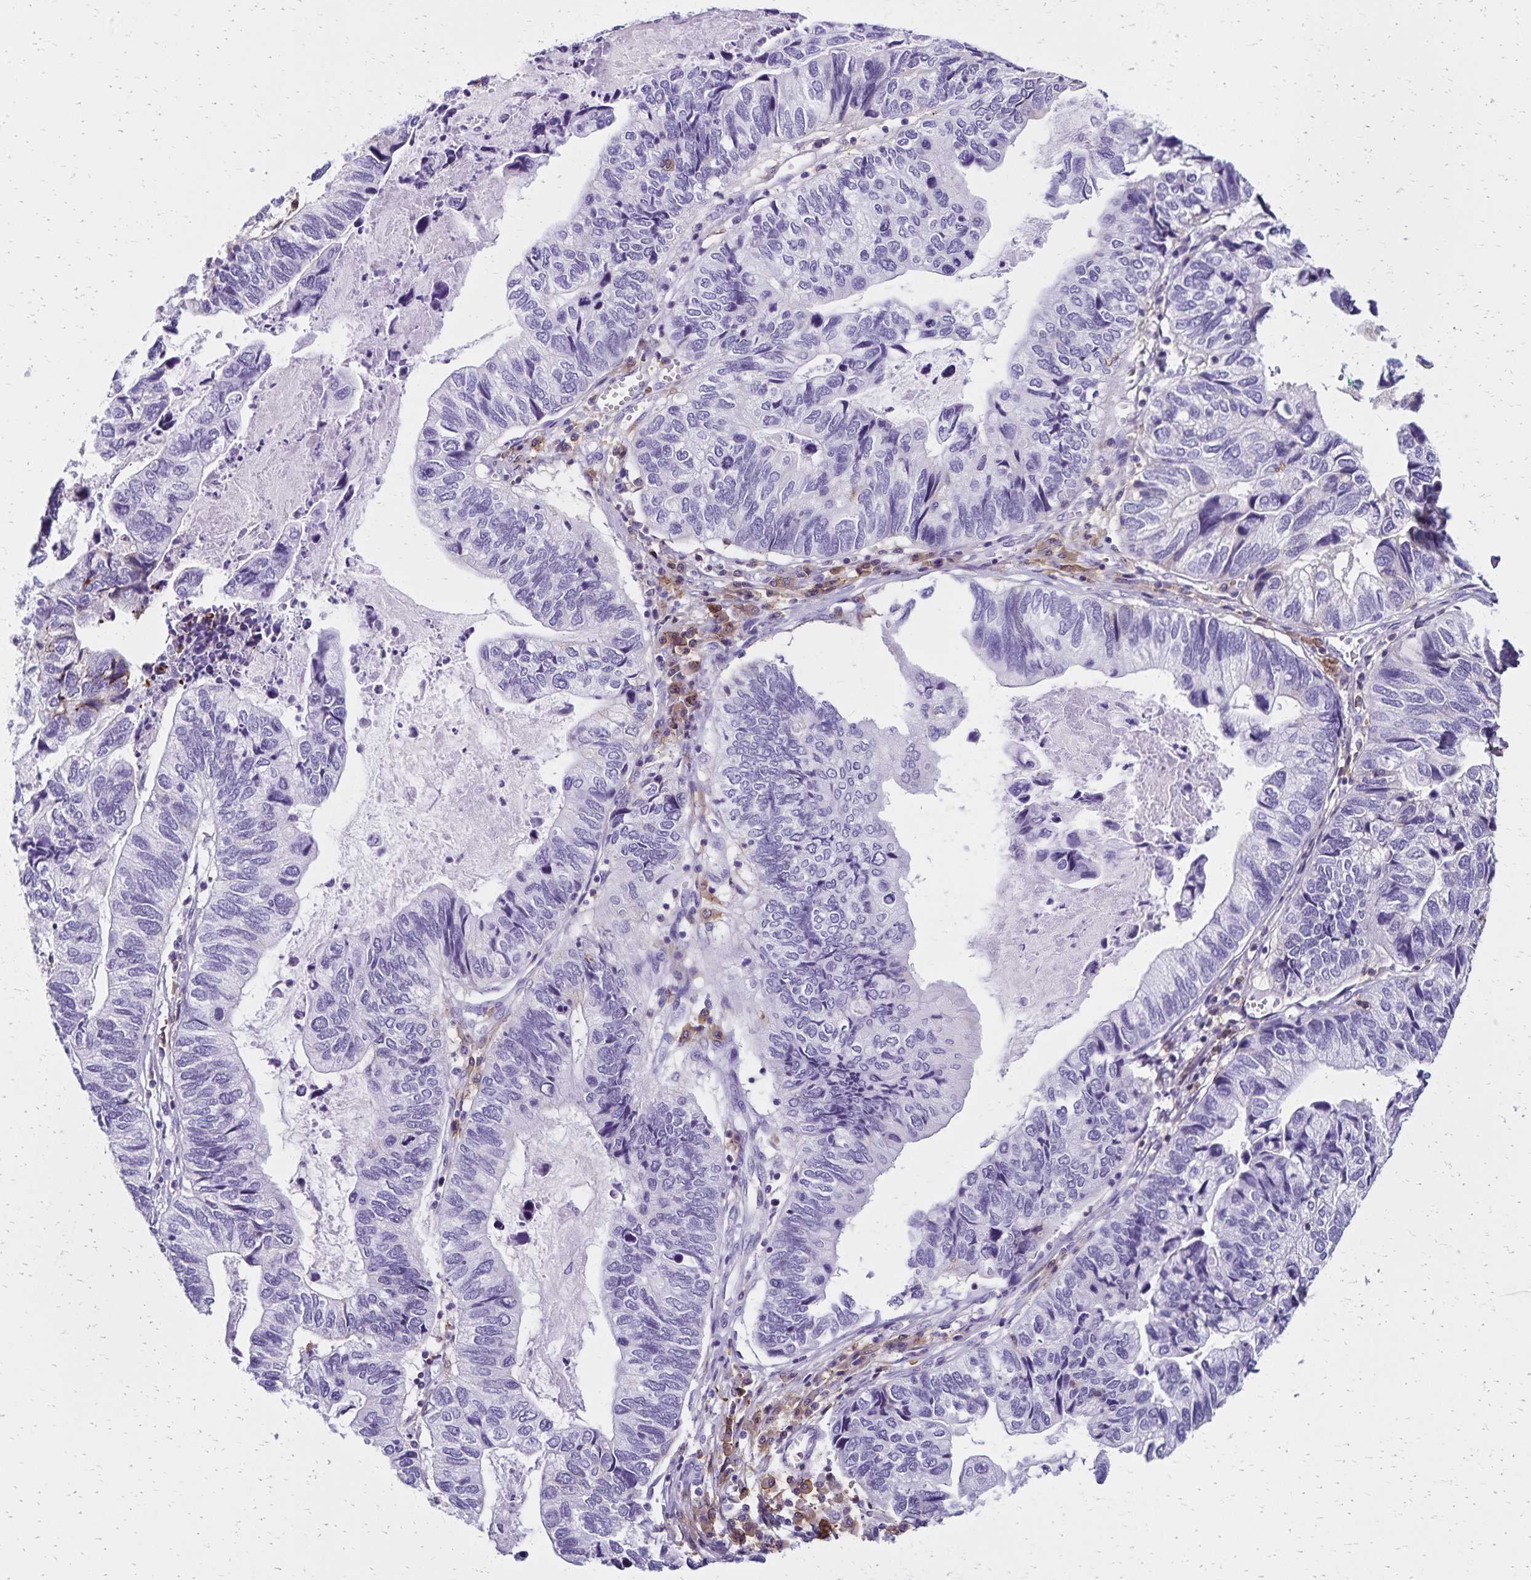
{"staining": {"intensity": "negative", "quantity": "none", "location": "none"}, "tissue": "stomach cancer", "cell_type": "Tumor cells", "image_type": "cancer", "snomed": [{"axis": "morphology", "description": "Adenocarcinoma, NOS"}, {"axis": "topography", "description": "Stomach, upper"}], "caption": "Stomach cancer was stained to show a protein in brown. There is no significant expression in tumor cells. (DAB (3,3'-diaminobenzidine) immunohistochemistry with hematoxylin counter stain).", "gene": "CD27", "patient": {"sex": "female", "age": 67}}